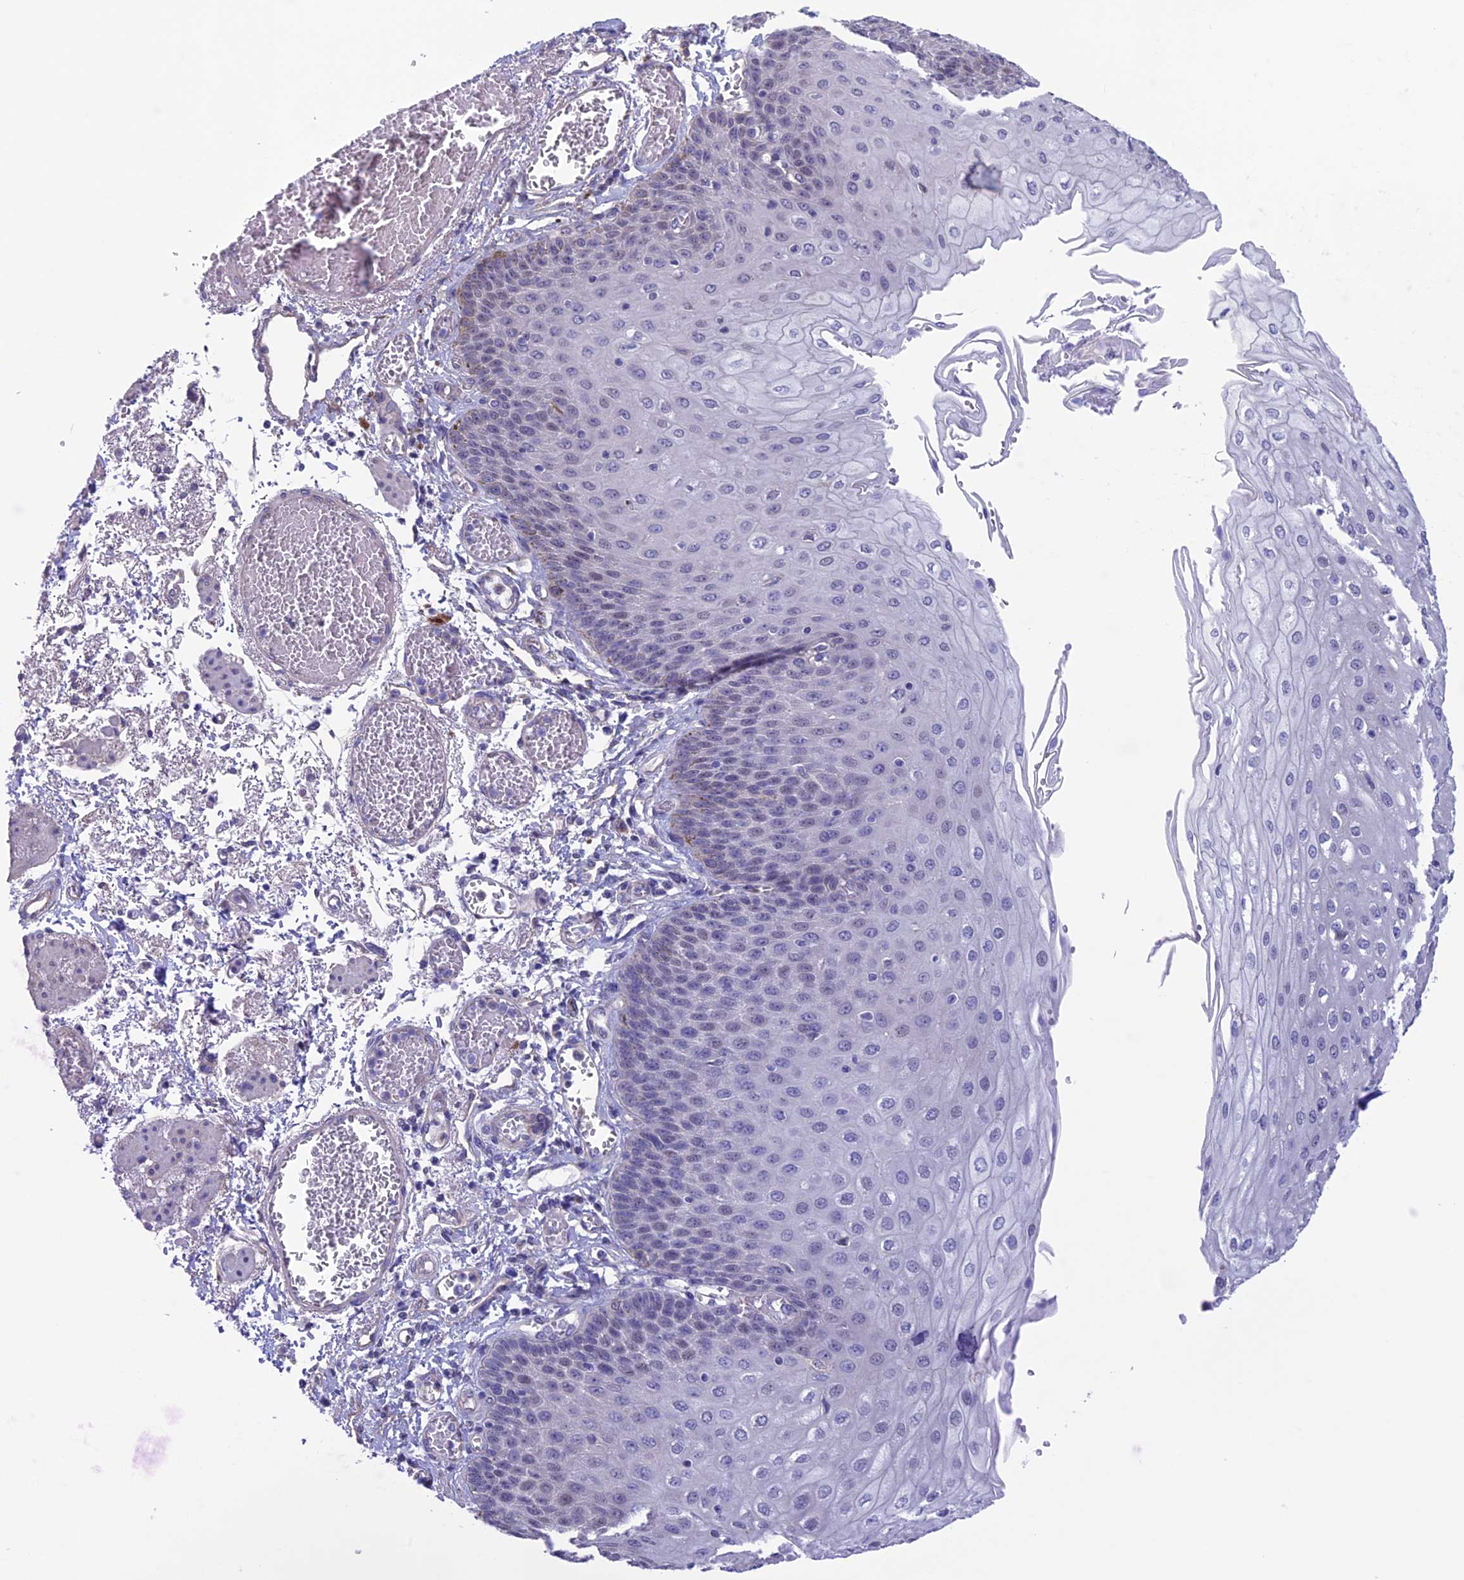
{"staining": {"intensity": "negative", "quantity": "none", "location": "none"}, "tissue": "esophagus", "cell_type": "Squamous epithelial cells", "image_type": "normal", "snomed": [{"axis": "morphology", "description": "Normal tissue, NOS"}, {"axis": "topography", "description": "Esophagus"}], "caption": "This is a micrograph of IHC staining of normal esophagus, which shows no staining in squamous epithelial cells.", "gene": "SLC1A6", "patient": {"sex": "male", "age": 81}}